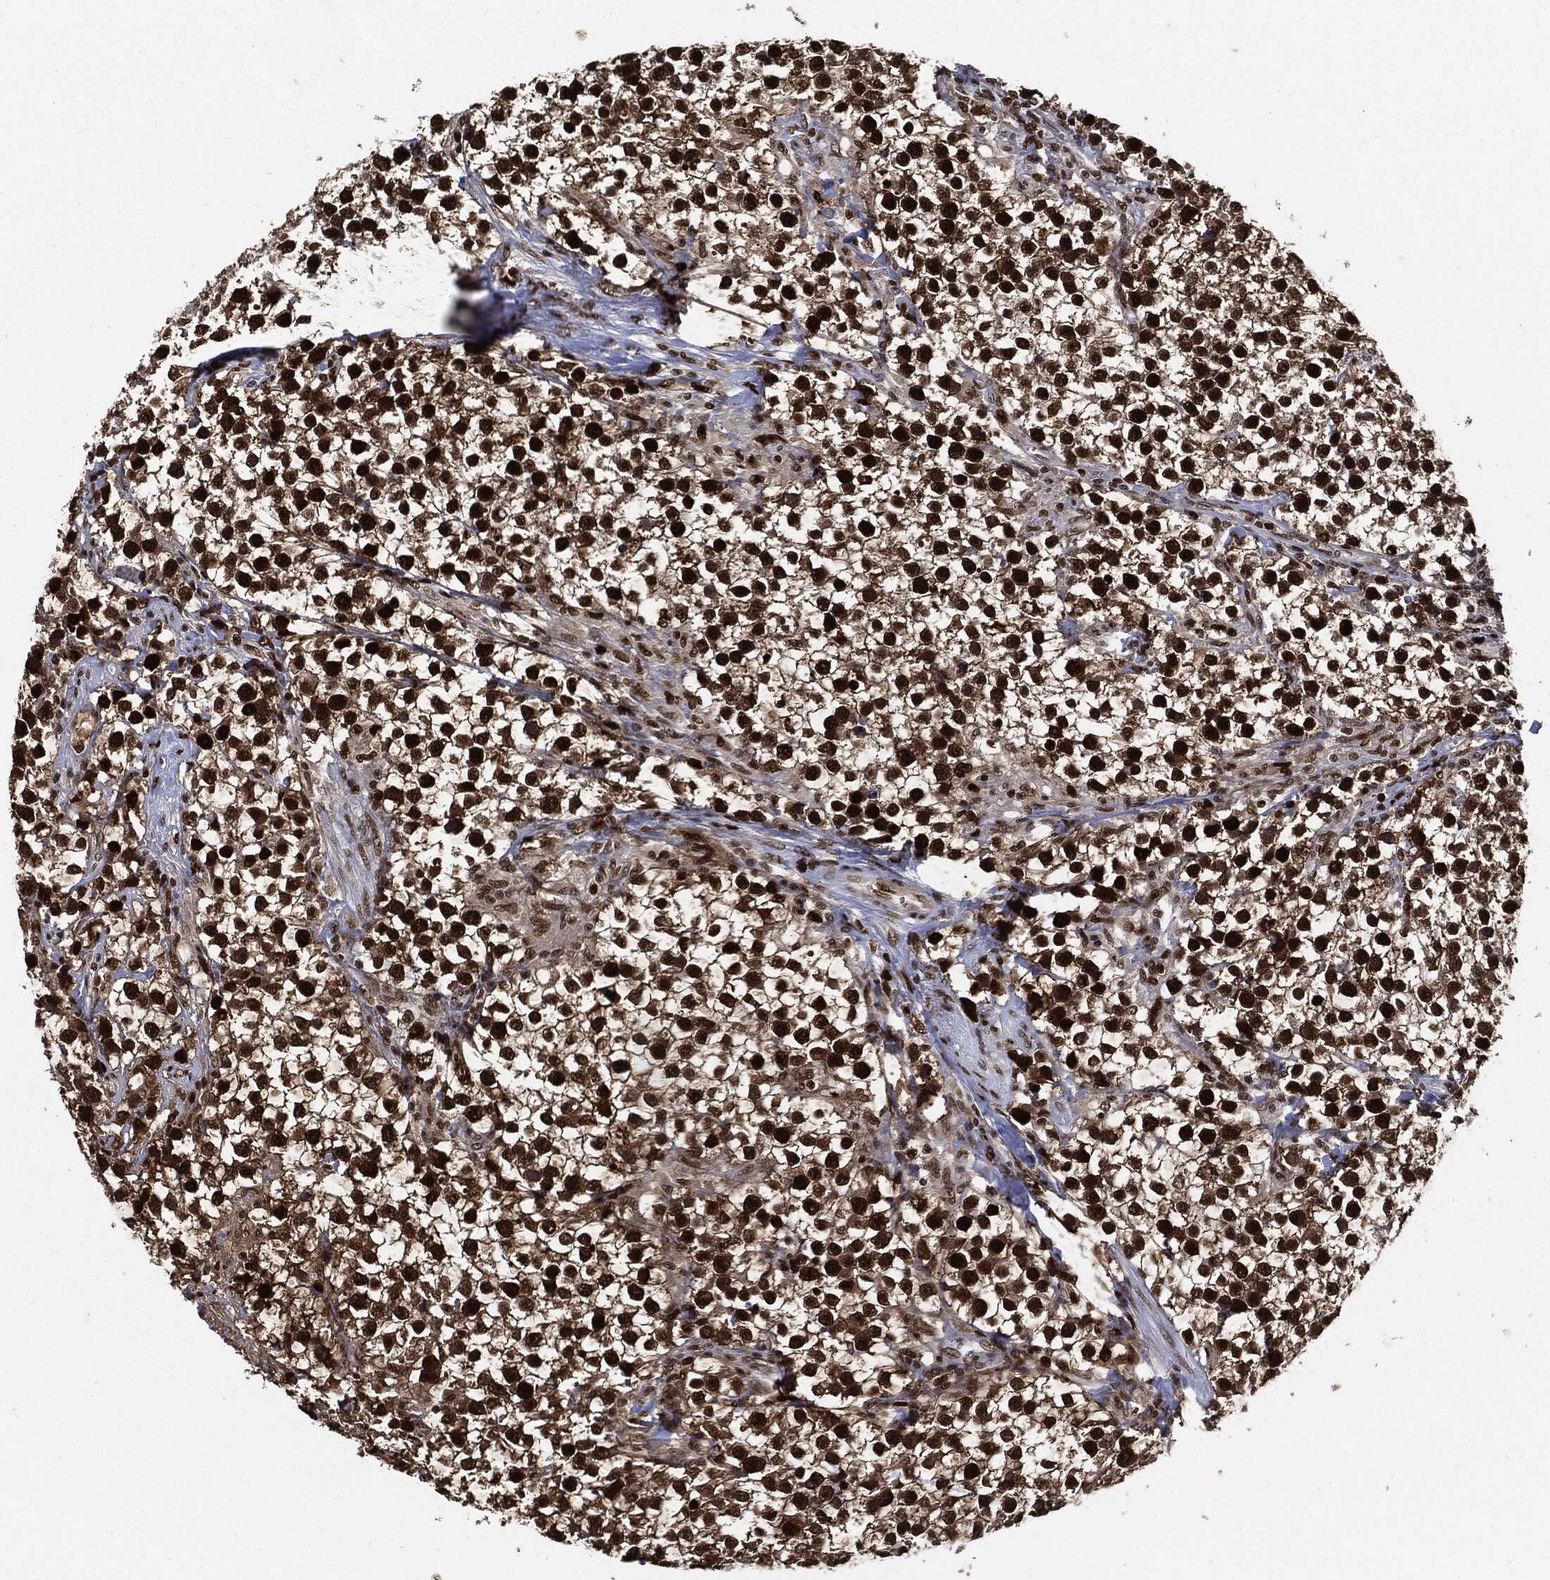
{"staining": {"intensity": "strong", "quantity": ">75%", "location": "nuclear"}, "tissue": "testis cancer", "cell_type": "Tumor cells", "image_type": "cancer", "snomed": [{"axis": "morphology", "description": "Seminoma, NOS"}, {"axis": "topography", "description": "Testis"}], "caption": "A high amount of strong nuclear expression is seen in about >75% of tumor cells in testis cancer (seminoma) tissue.", "gene": "PCNA", "patient": {"sex": "male", "age": 59}}